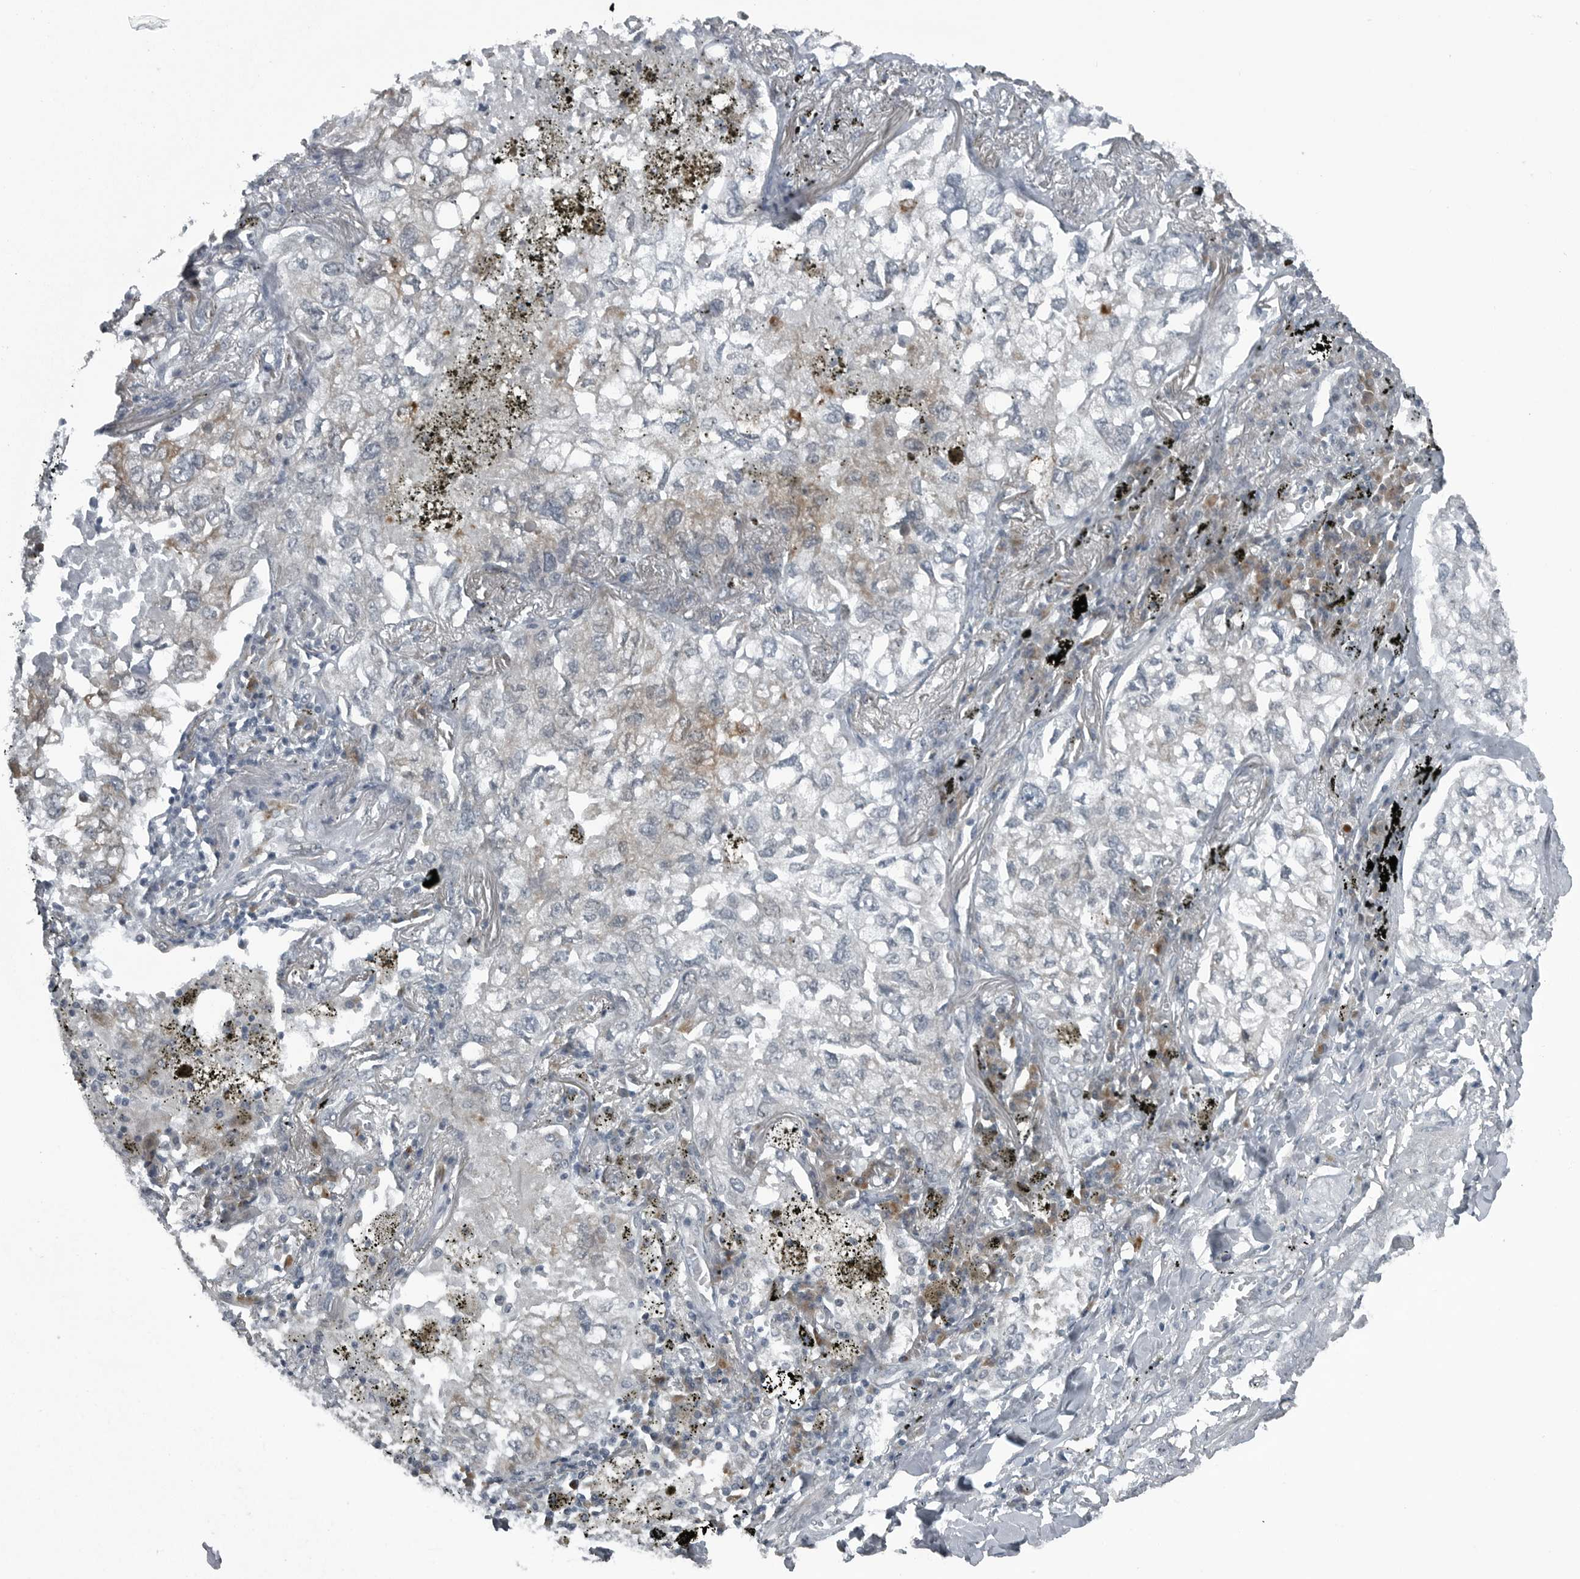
{"staining": {"intensity": "moderate", "quantity": "25%-75%", "location": "cytoplasmic/membranous"}, "tissue": "lung cancer", "cell_type": "Tumor cells", "image_type": "cancer", "snomed": [{"axis": "morphology", "description": "Adenocarcinoma, NOS"}, {"axis": "topography", "description": "Lung"}], "caption": "A medium amount of moderate cytoplasmic/membranous staining is seen in approximately 25%-75% of tumor cells in lung adenocarcinoma tissue. (brown staining indicates protein expression, while blue staining denotes nuclei).", "gene": "DNAAF11", "patient": {"sex": "male", "age": 65}}